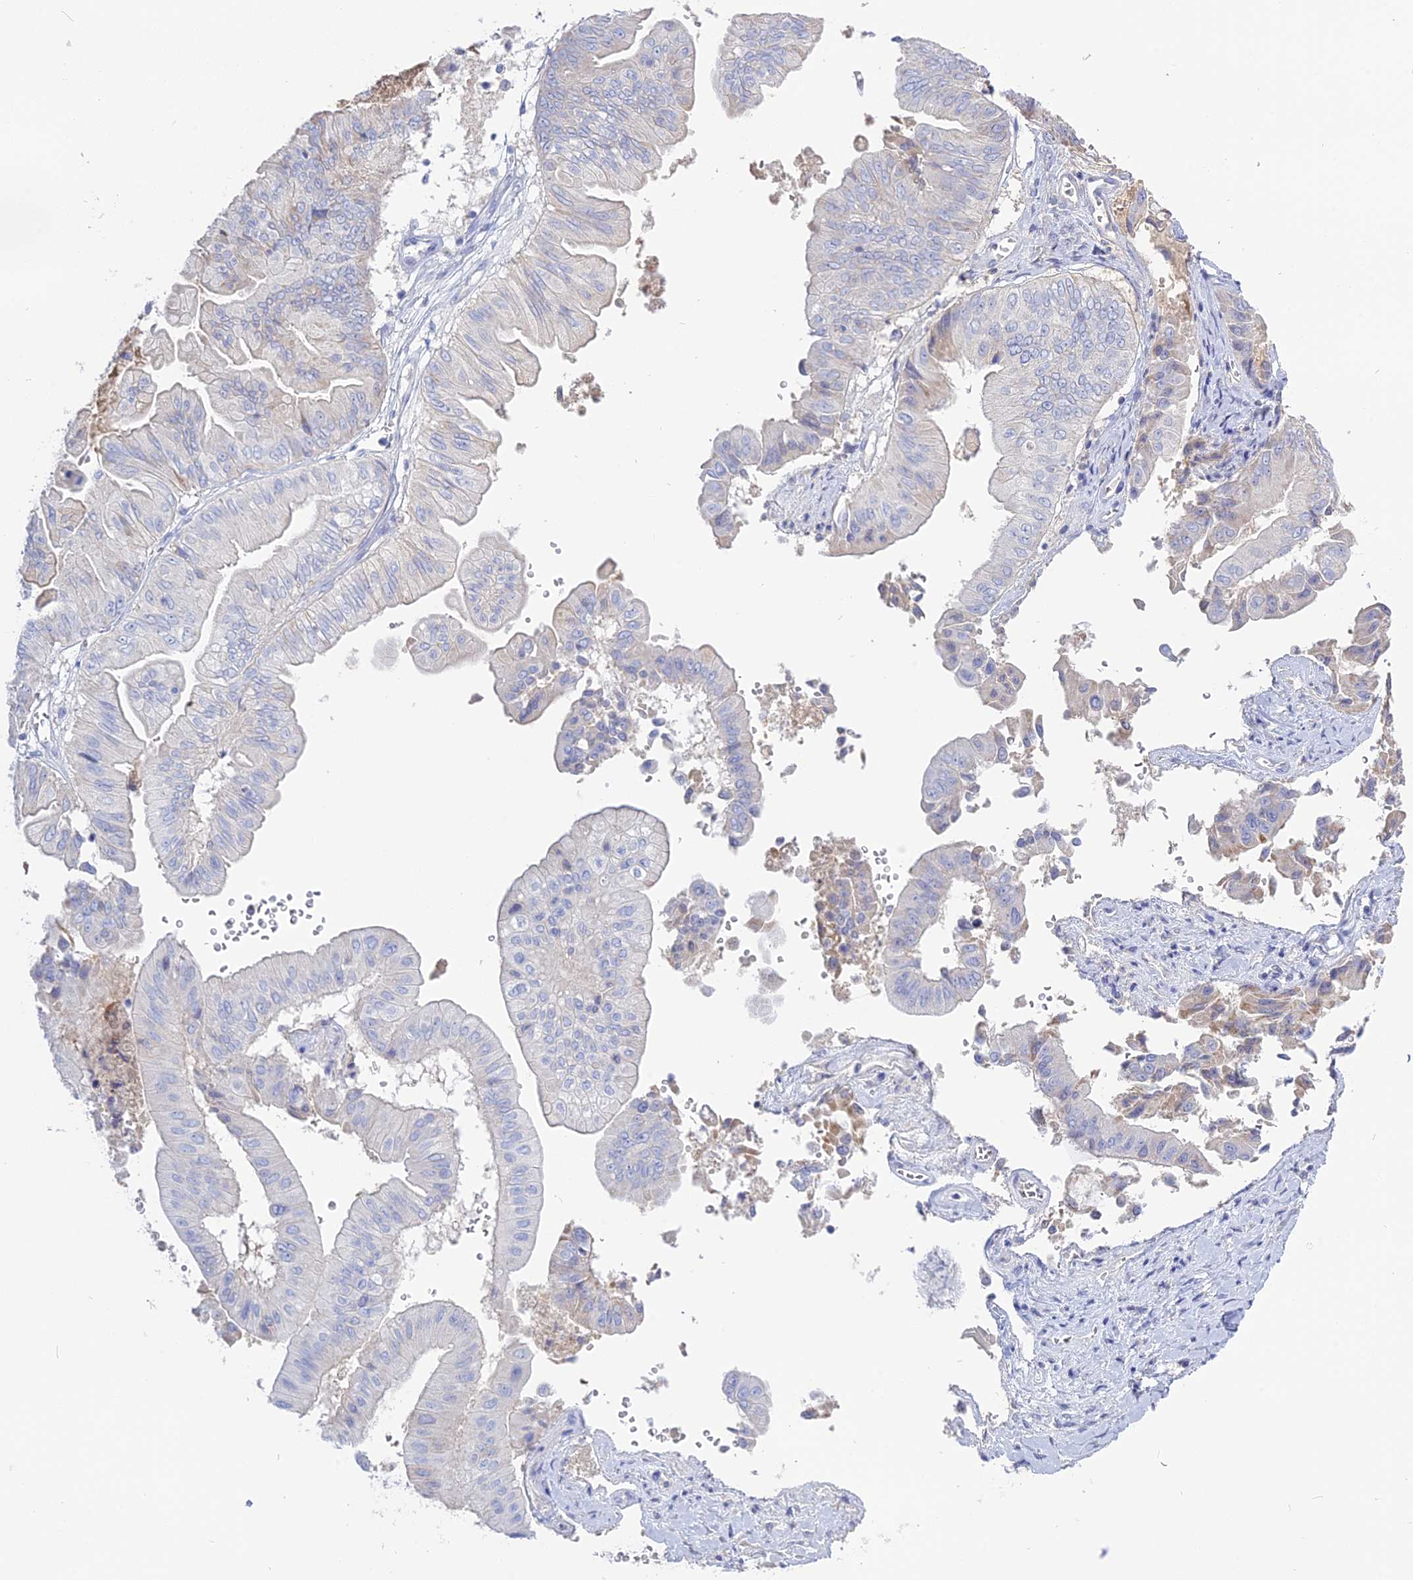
{"staining": {"intensity": "negative", "quantity": "none", "location": "none"}, "tissue": "ovarian cancer", "cell_type": "Tumor cells", "image_type": "cancer", "snomed": [{"axis": "morphology", "description": "Cystadenocarcinoma, mucinous, NOS"}, {"axis": "topography", "description": "Ovary"}], "caption": "The immunohistochemistry image has no significant positivity in tumor cells of ovarian cancer tissue. (Stains: DAB (3,3'-diaminobenzidine) immunohistochemistry (IHC) with hematoxylin counter stain, Microscopy: brightfield microscopy at high magnification).", "gene": "ADGRA1", "patient": {"sex": "female", "age": 61}}